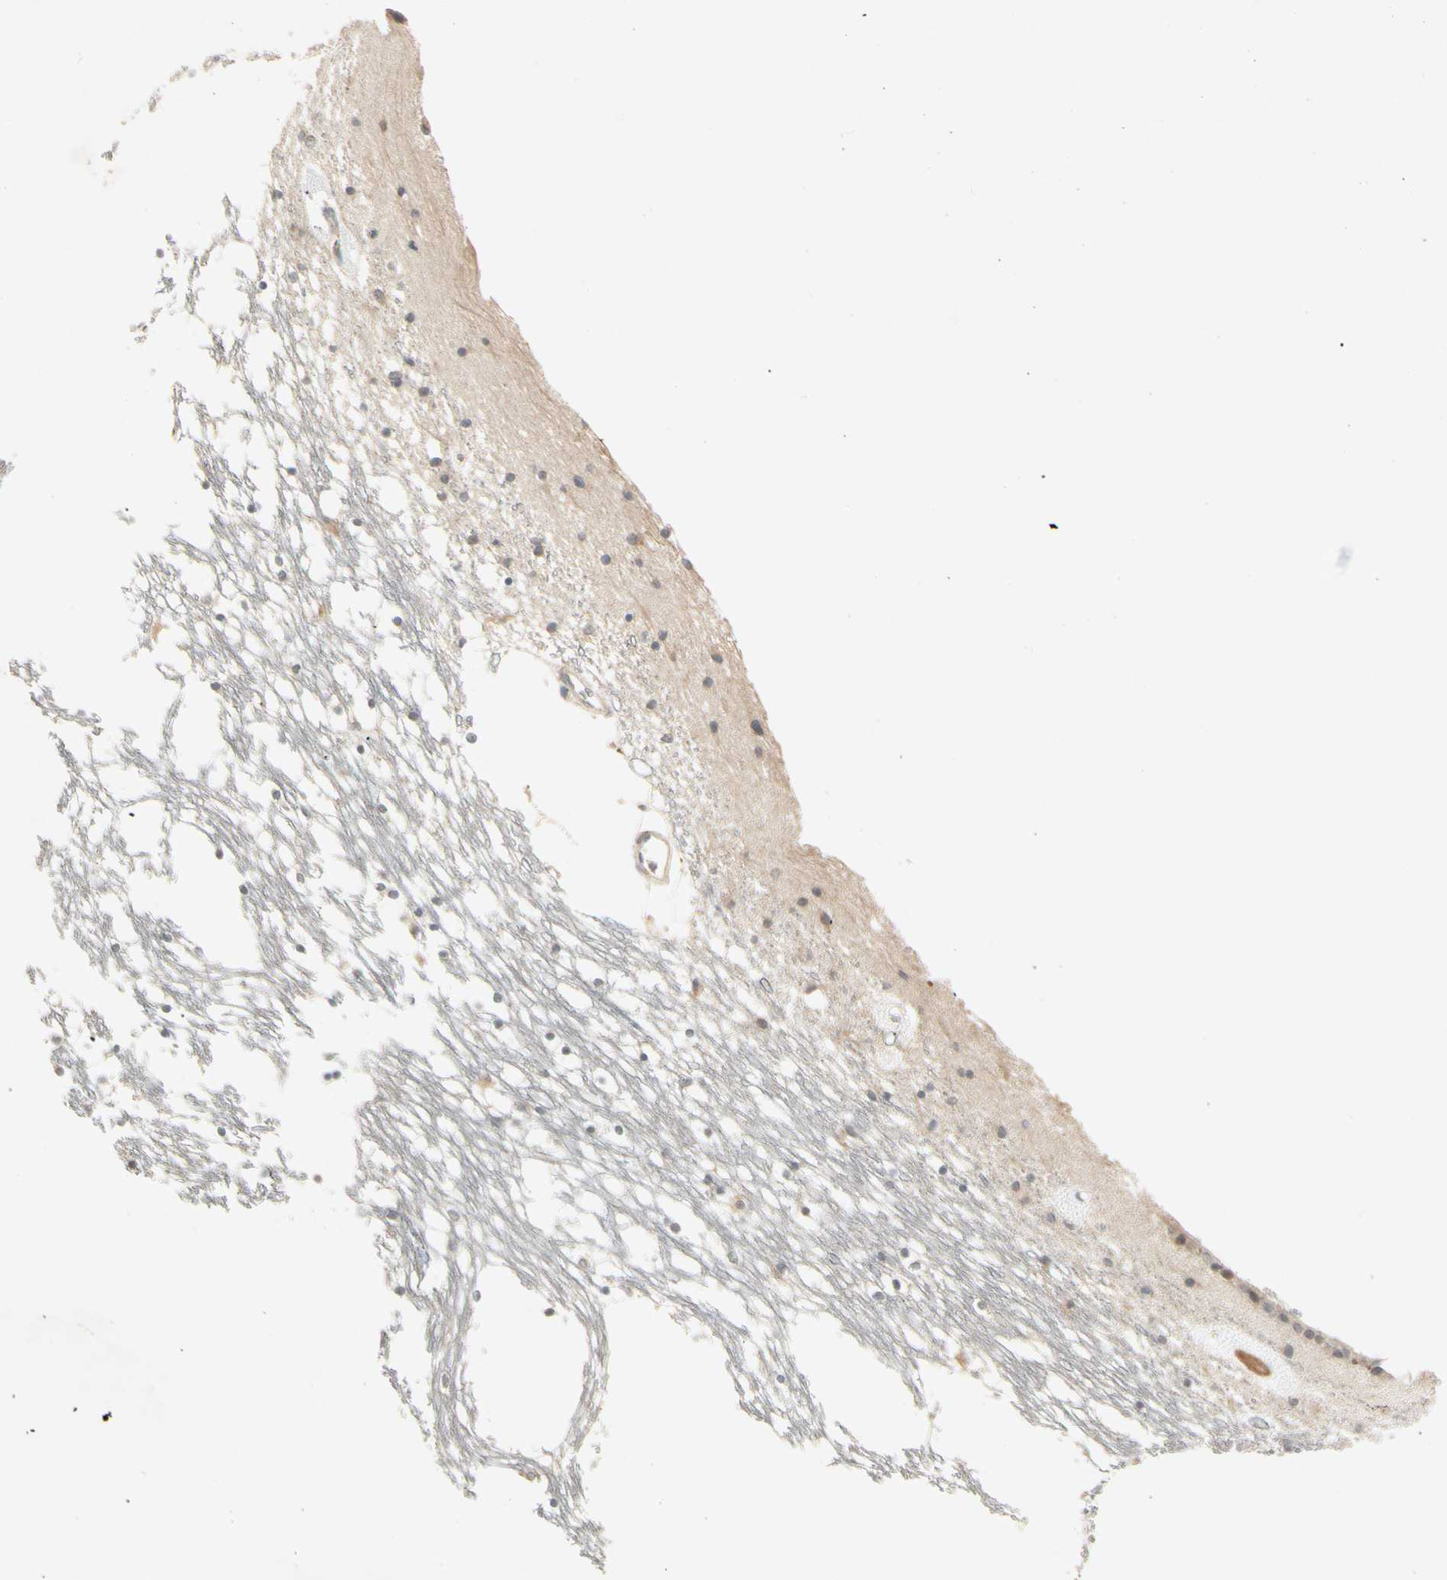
{"staining": {"intensity": "weak", "quantity": "<25%", "location": "cytoplasmic/membranous"}, "tissue": "caudate", "cell_type": "Glial cells", "image_type": "normal", "snomed": [{"axis": "morphology", "description": "Normal tissue, NOS"}, {"axis": "topography", "description": "Lateral ventricle wall"}], "caption": "Glial cells are negative for brown protein staining in benign caudate. The staining was performed using DAB to visualize the protein expression in brown, while the nuclei were stained in blue with hematoxylin (Magnification: 20x).", "gene": "CCL4", "patient": {"sex": "male", "age": 45}}